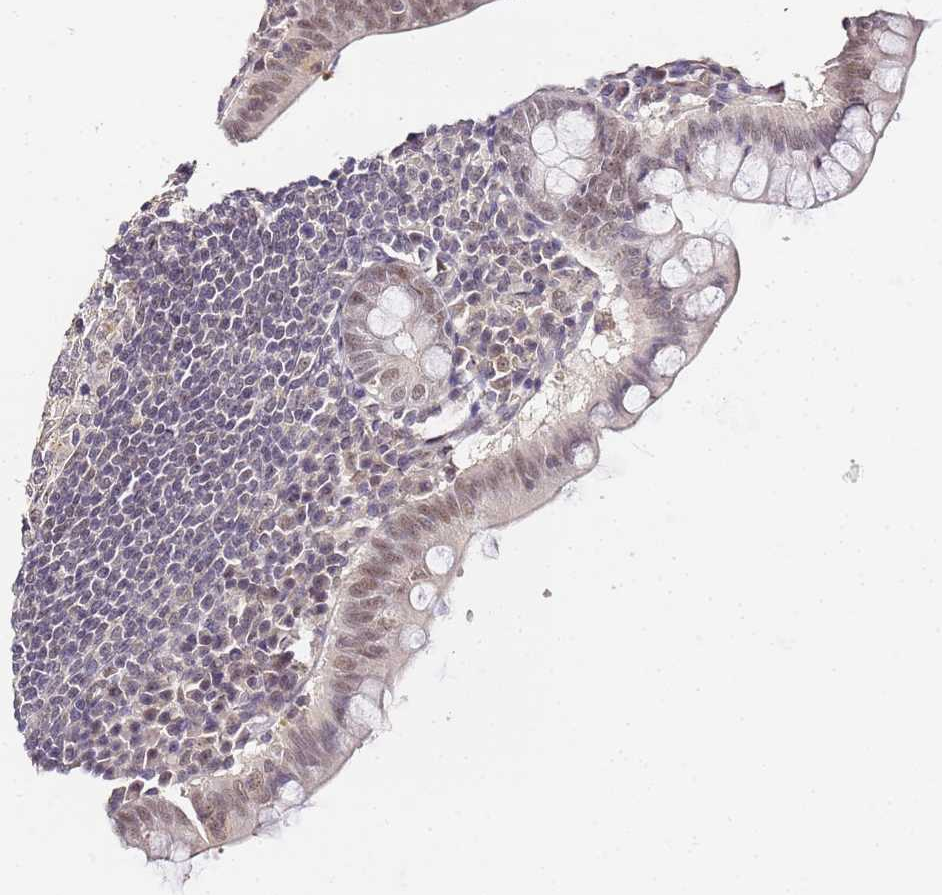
{"staining": {"intensity": "weak", "quantity": "25%-75%", "location": "nuclear"}, "tissue": "appendix", "cell_type": "Glandular cells", "image_type": "normal", "snomed": [{"axis": "morphology", "description": "Normal tissue, NOS"}, {"axis": "topography", "description": "Appendix"}], "caption": "Brown immunohistochemical staining in normal human appendix demonstrates weak nuclear staining in approximately 25%-75% of glandular cells. (Stains: DAB in brown, nuclei in blue, Microscopy: brightfield microscopy at high magnification).", "gene": "LSM3", "patient": {"sex": "female", "age": 33}}